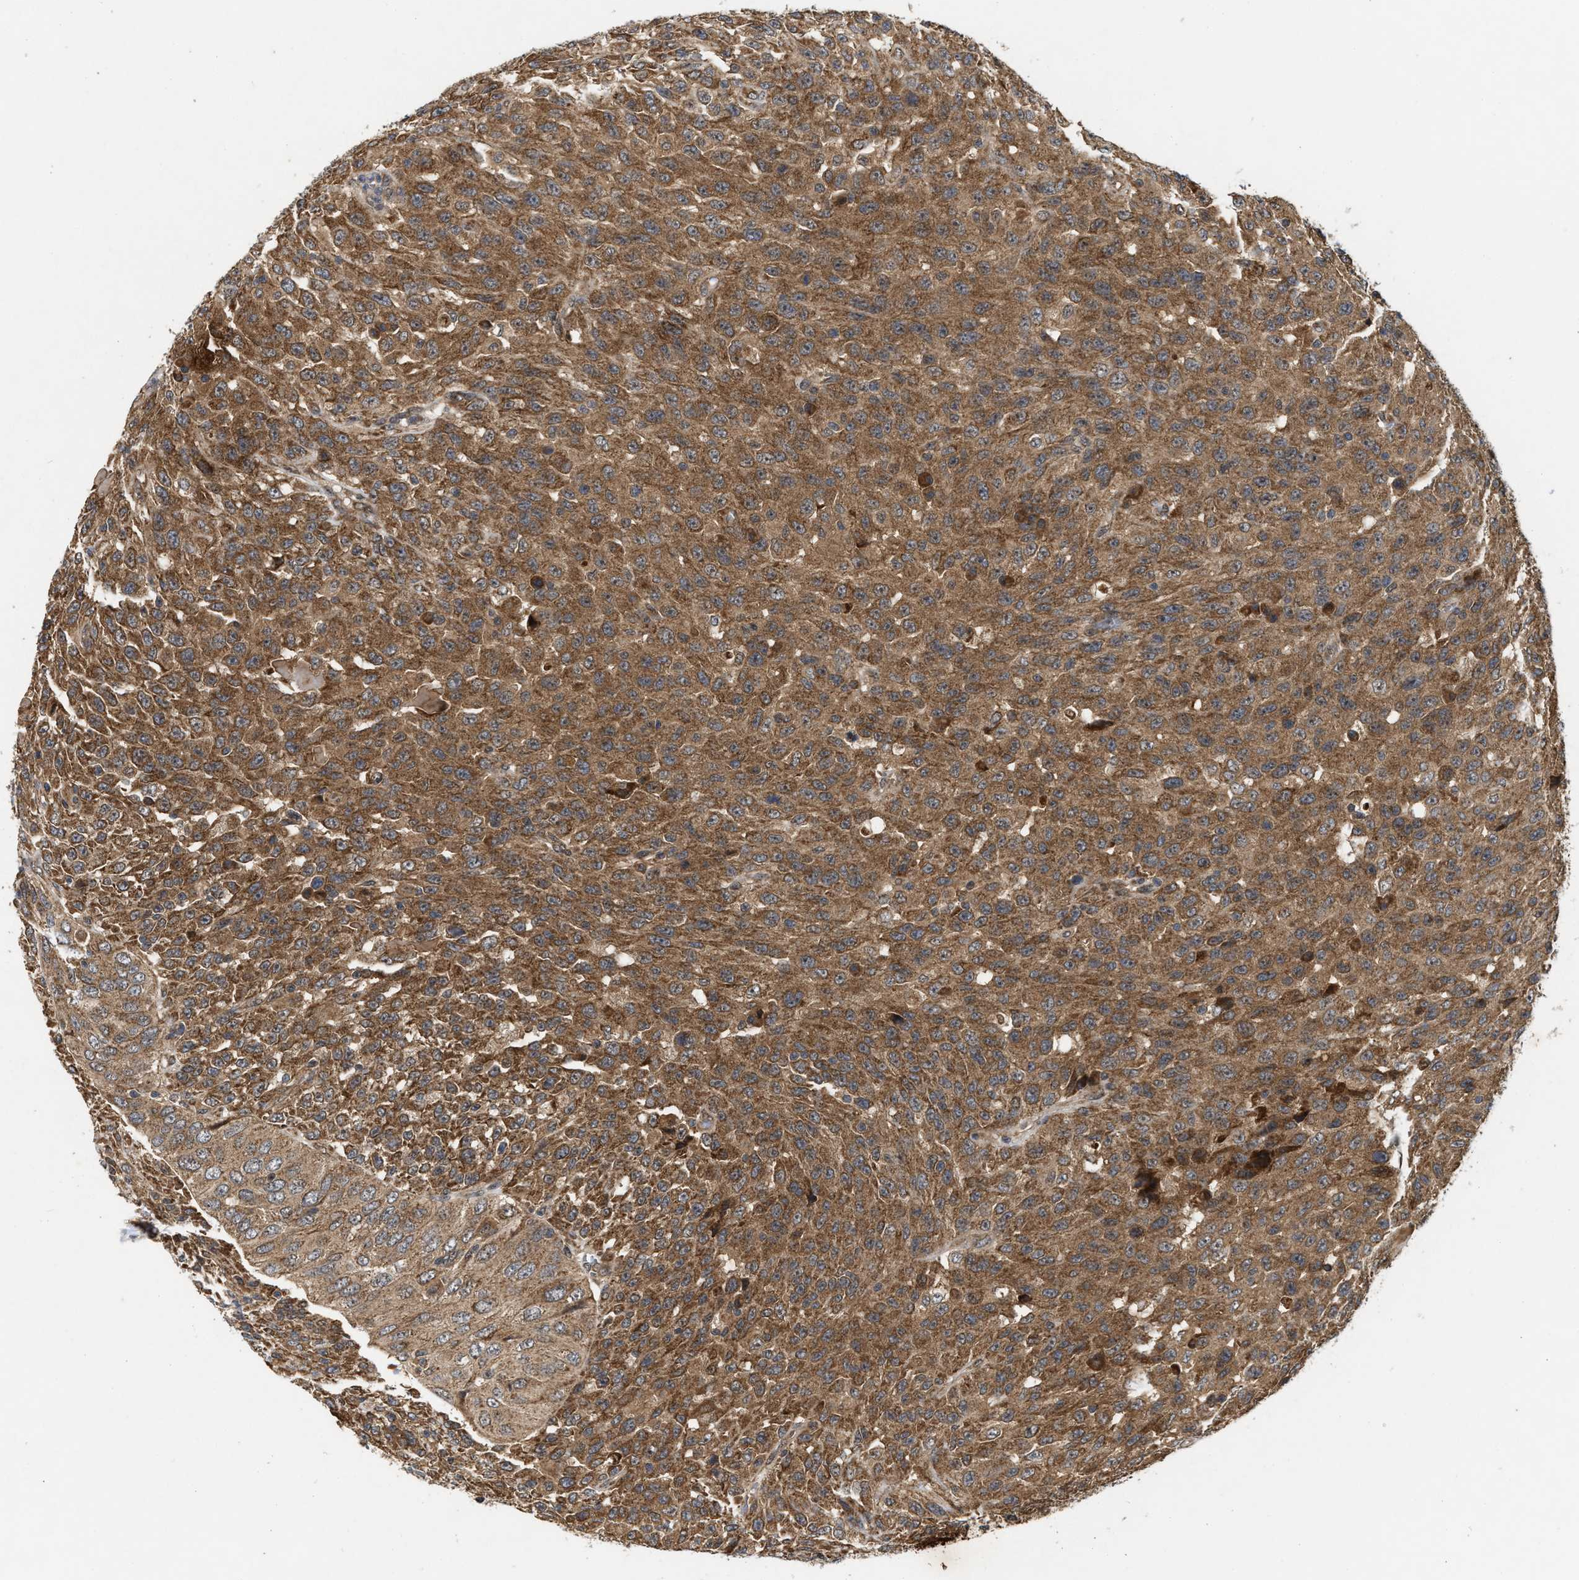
{"staining": {"intensity": "moderate", "quantity": ">75%", "location": "cytoplasmic/membranous"}, "tissue": "urothelial cancer", "cell_type": "Tumor cells", "image_type": "cancer", "snomed": [{"axis": "morphology", "description": "Urothelial carcinoma, High grade"}, {"axis": "topography", "description": "Urinary bladder"}], "caption": "This is an image of IHC staining of urothelial cancer, which shows moderate staining in the cytoplasmic/membranous of tumor cells.", "gene": "CFLAR", "patient": {"sex": "male", "age": 66}}